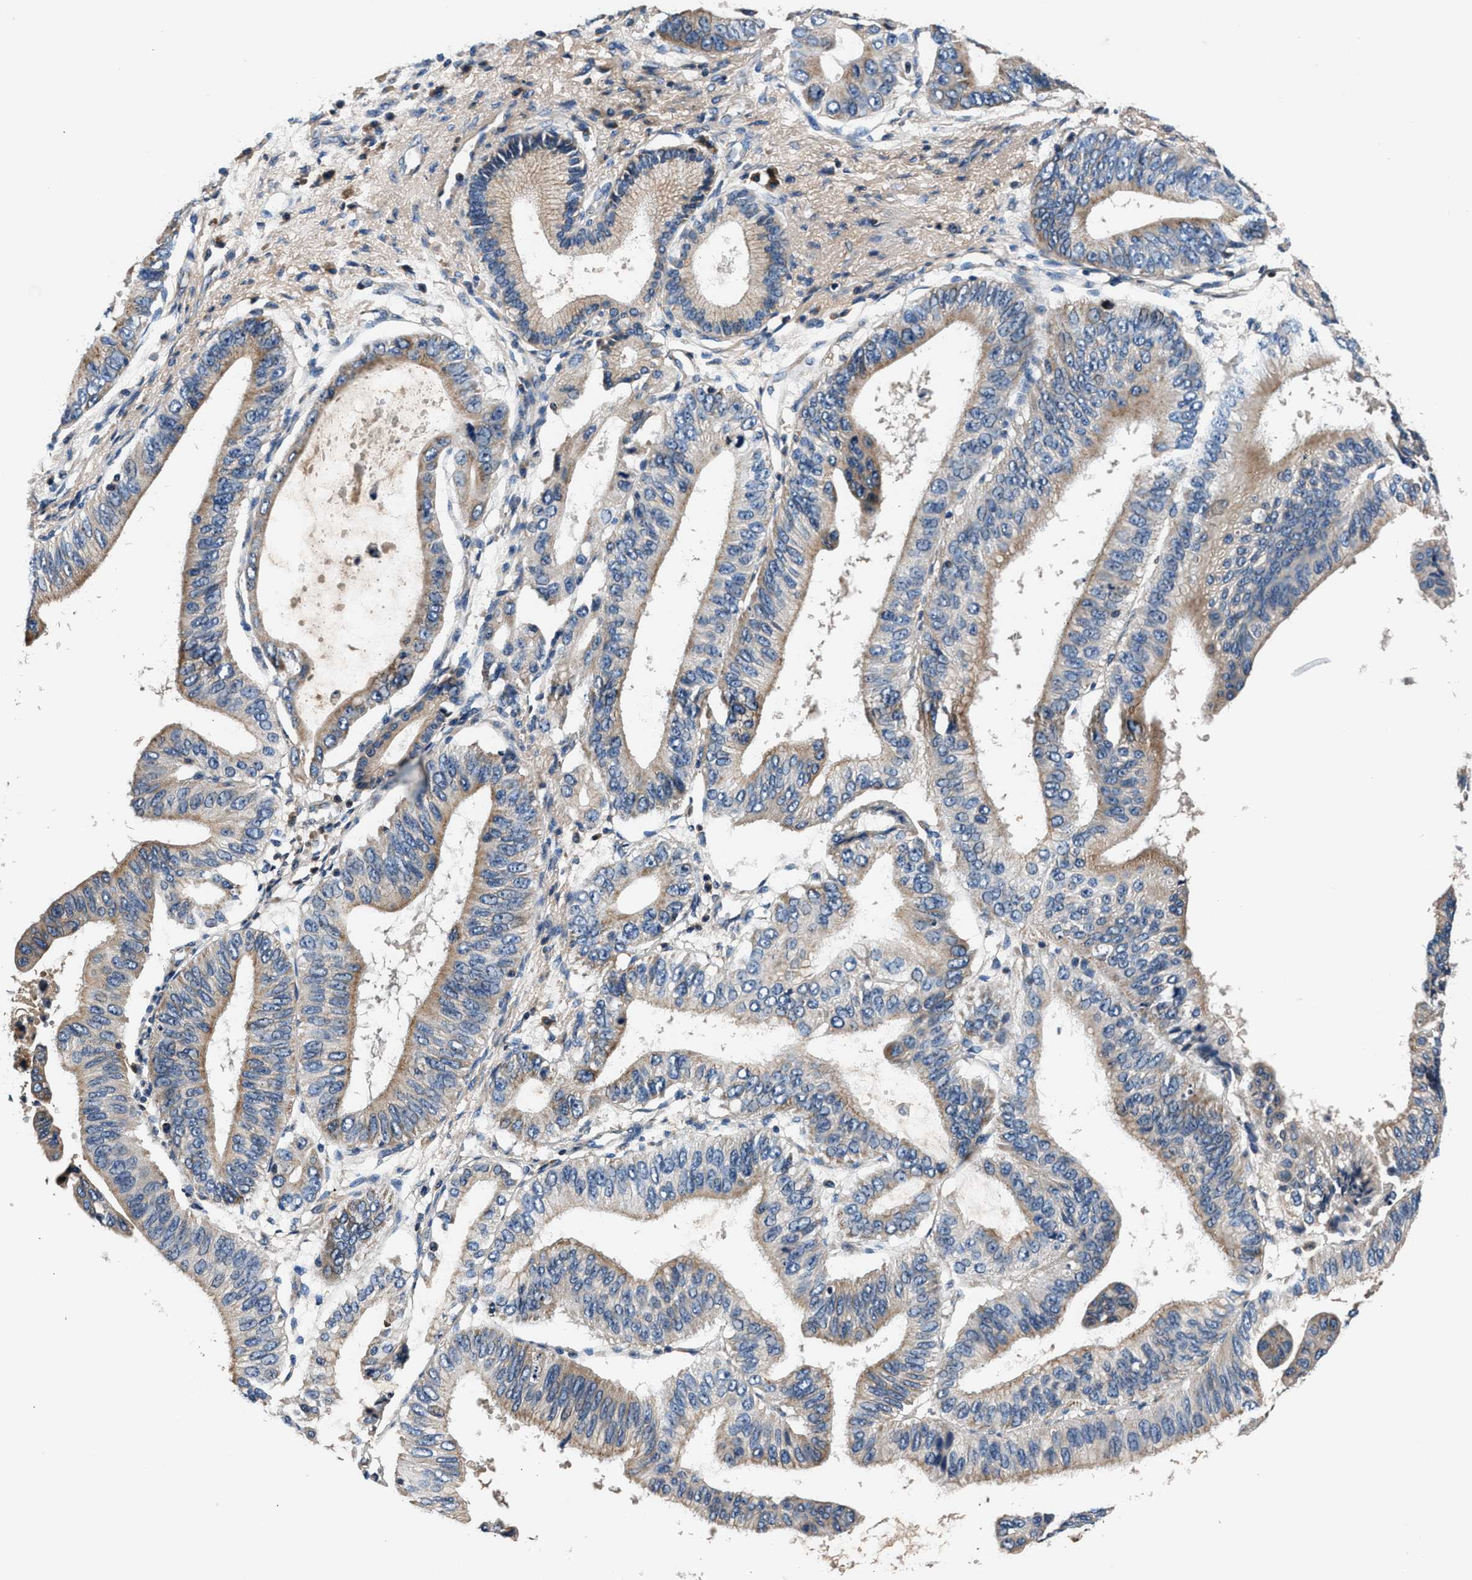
{"staining": {"intensity": "moderate", "quantity": ">75%", "location": "cytoplasmic/membranous"}, "tissue": "pancreatic cancer", "cell_type": "Tumor cells", "image_type": "cancer", "snomed": [{"axis": "morphology", "description": "Adenocarcinoma, NOS"}, {"axis": "topography", "description": "Pancreas"}], "caption": "Tumor cells show moderate cytoplasmic/membranous expression in approximately >75% of cells in adenocarcinoma (pancreatic). Immunohistochemistry stains the protein in brown and the nuclei are stained blue.", "gene": "IMMT", "patient": {"sex": "male", "age": 77}}